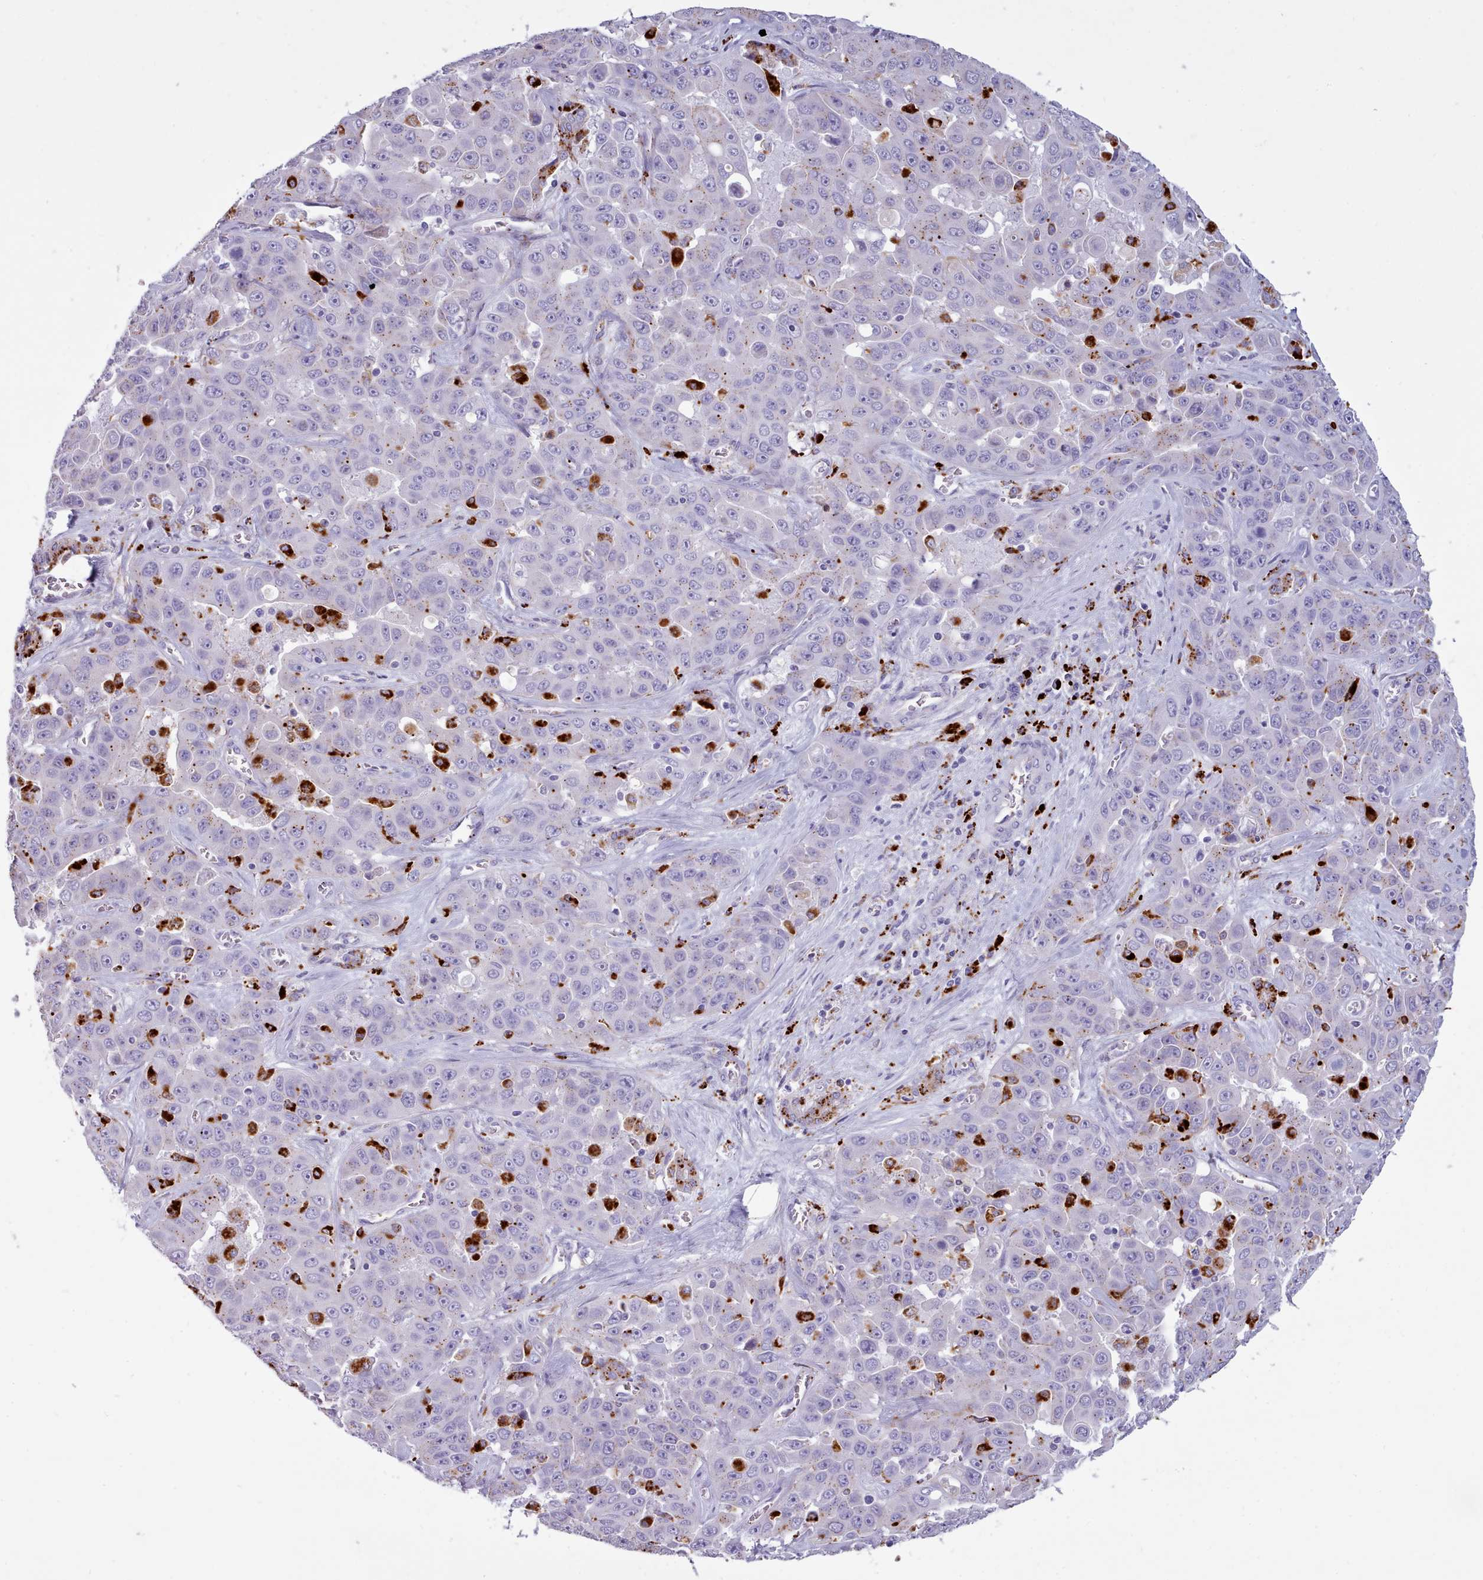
{"staining": {"intensity": "strong", "quantity": "<25%", "location": "cytoplasmic/membranous"}, "tissue": "liver cancer", "cell_type": "Tumor cells", "image_type": "cancer", "snomed": [{"axis": "morphology", "description": "Cholangiocarcinoma"}, {"axis": "topography", "description": "Liver"}], "caption": "Protein staining exhibits strong cytoplasmic/membranous expression in approximately <25% of tumor cells in liver cholangiocarcinoma.", "gene": "GAA", "patient": {"sex": "female", "age": 52}}